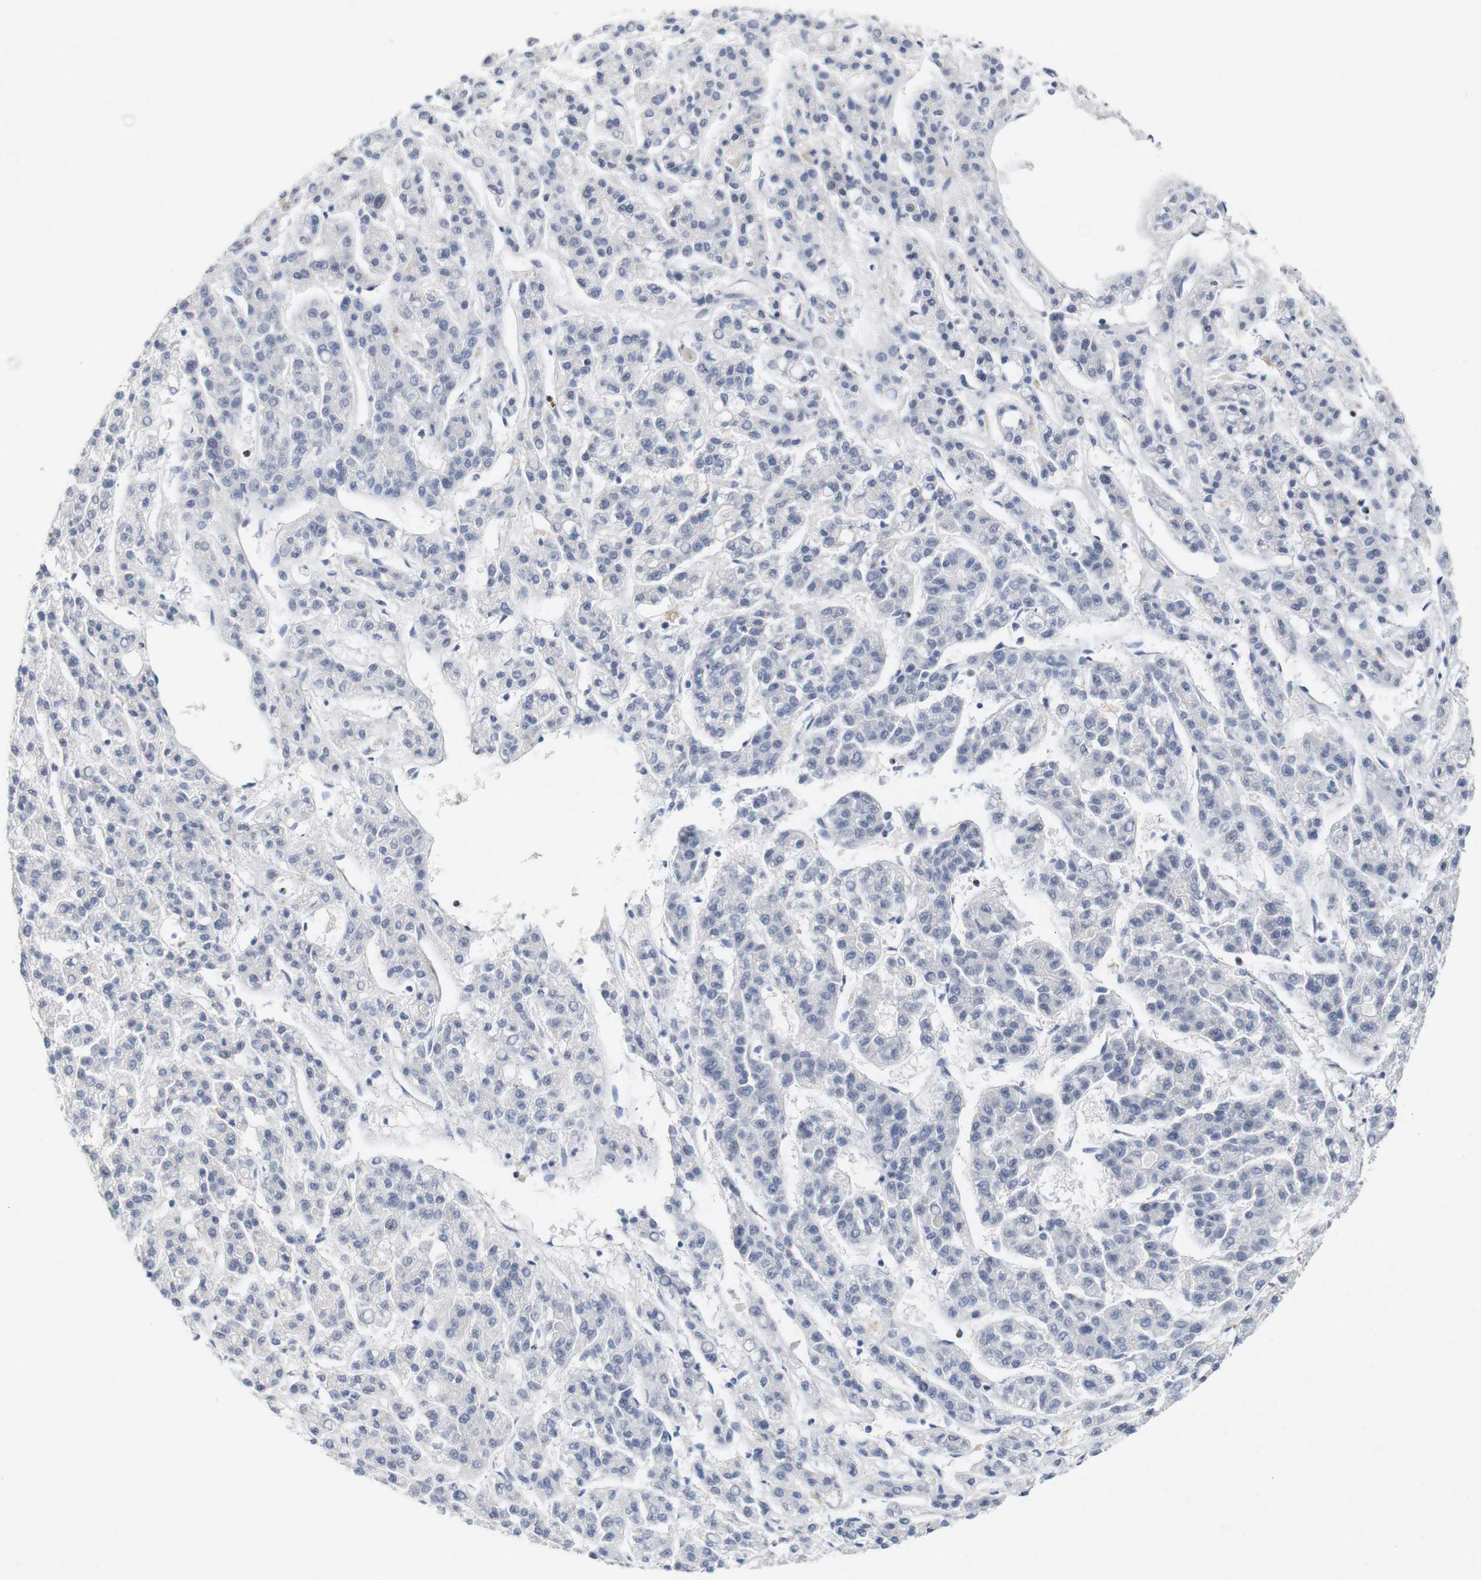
{"staining": {"intensity": "negative", "quantity": "none", "location": "none"}, "tissue": "liver cancer", "cell_type": "Tumor cells", "image_type": "cancer", "snomed": [{"axis": "morphology", "description": "Carcinoma, Hepatocellular, NOS"}, {"axis": "topography", "description": "Liver"}], "caption": "A micrograph of human liver cancer (hepatocellular carcinoma) is negative for staining in tumor cells.", "gene": "CYB561", "patient": {"sex": "male", "age": 70}}